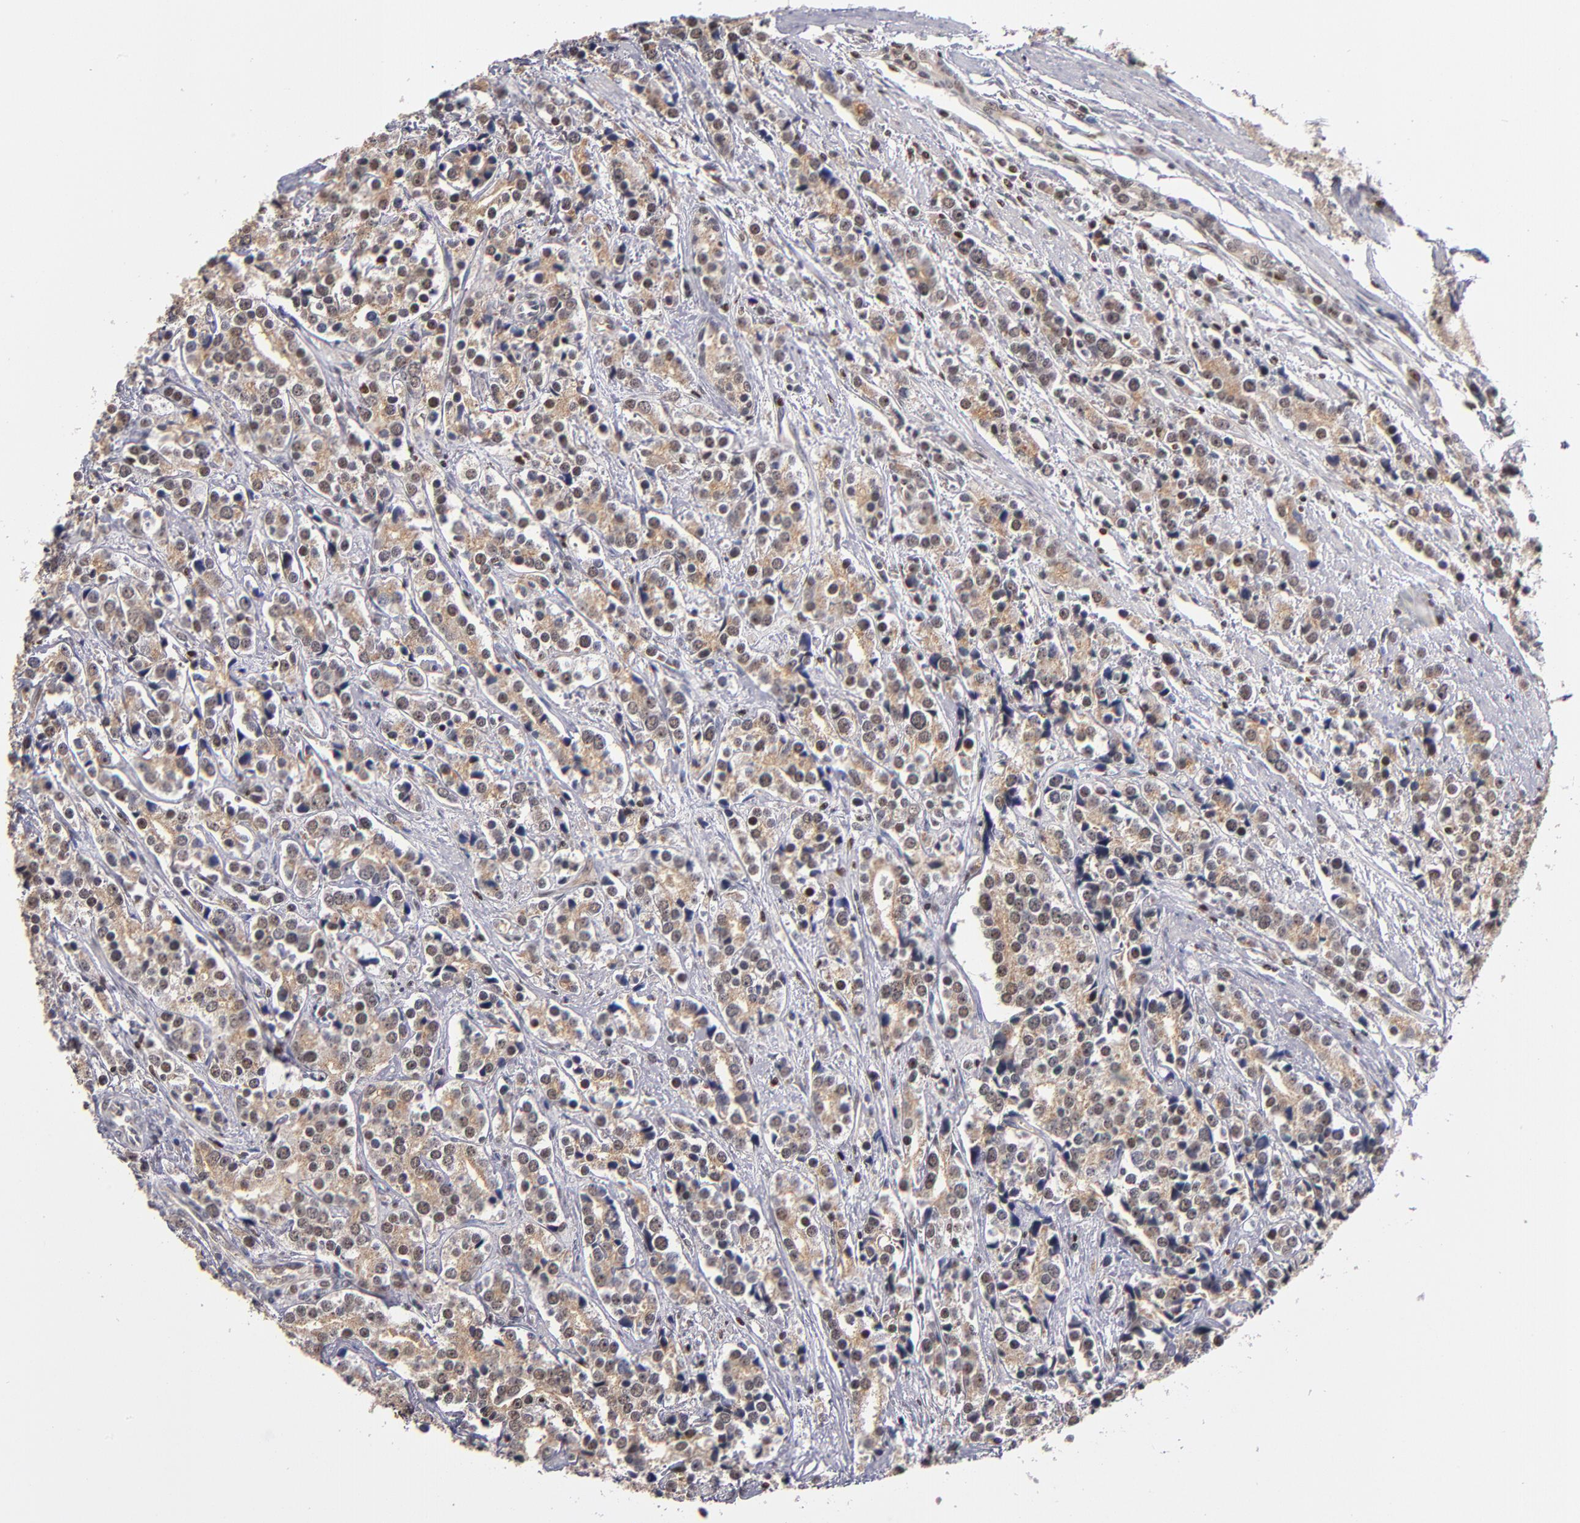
{"staining": {"intensity": "weak", "quantity": "25%-75%", "location": "cytoplasmic/membranous,nuclear"}, "tissue": "prostate cancer", "cell_type": "Tumor cells", "image_type": "cancer", "snomed": [{"axis": "morphology", "description": "Adenocarcinoma, High grade"}, {"axis": "topography", "description": "Prostate"}], "caption": "Protein expression analysis of prostate cancer displays weak cytoplasmic/membranous and nuclear staining in about 25%-75% of tumor cells. Ihc stains the protein in brown and the nuclei are stained blue.", "gene": "KDM6A", "patient": {"sex": "male", "age": 71}}